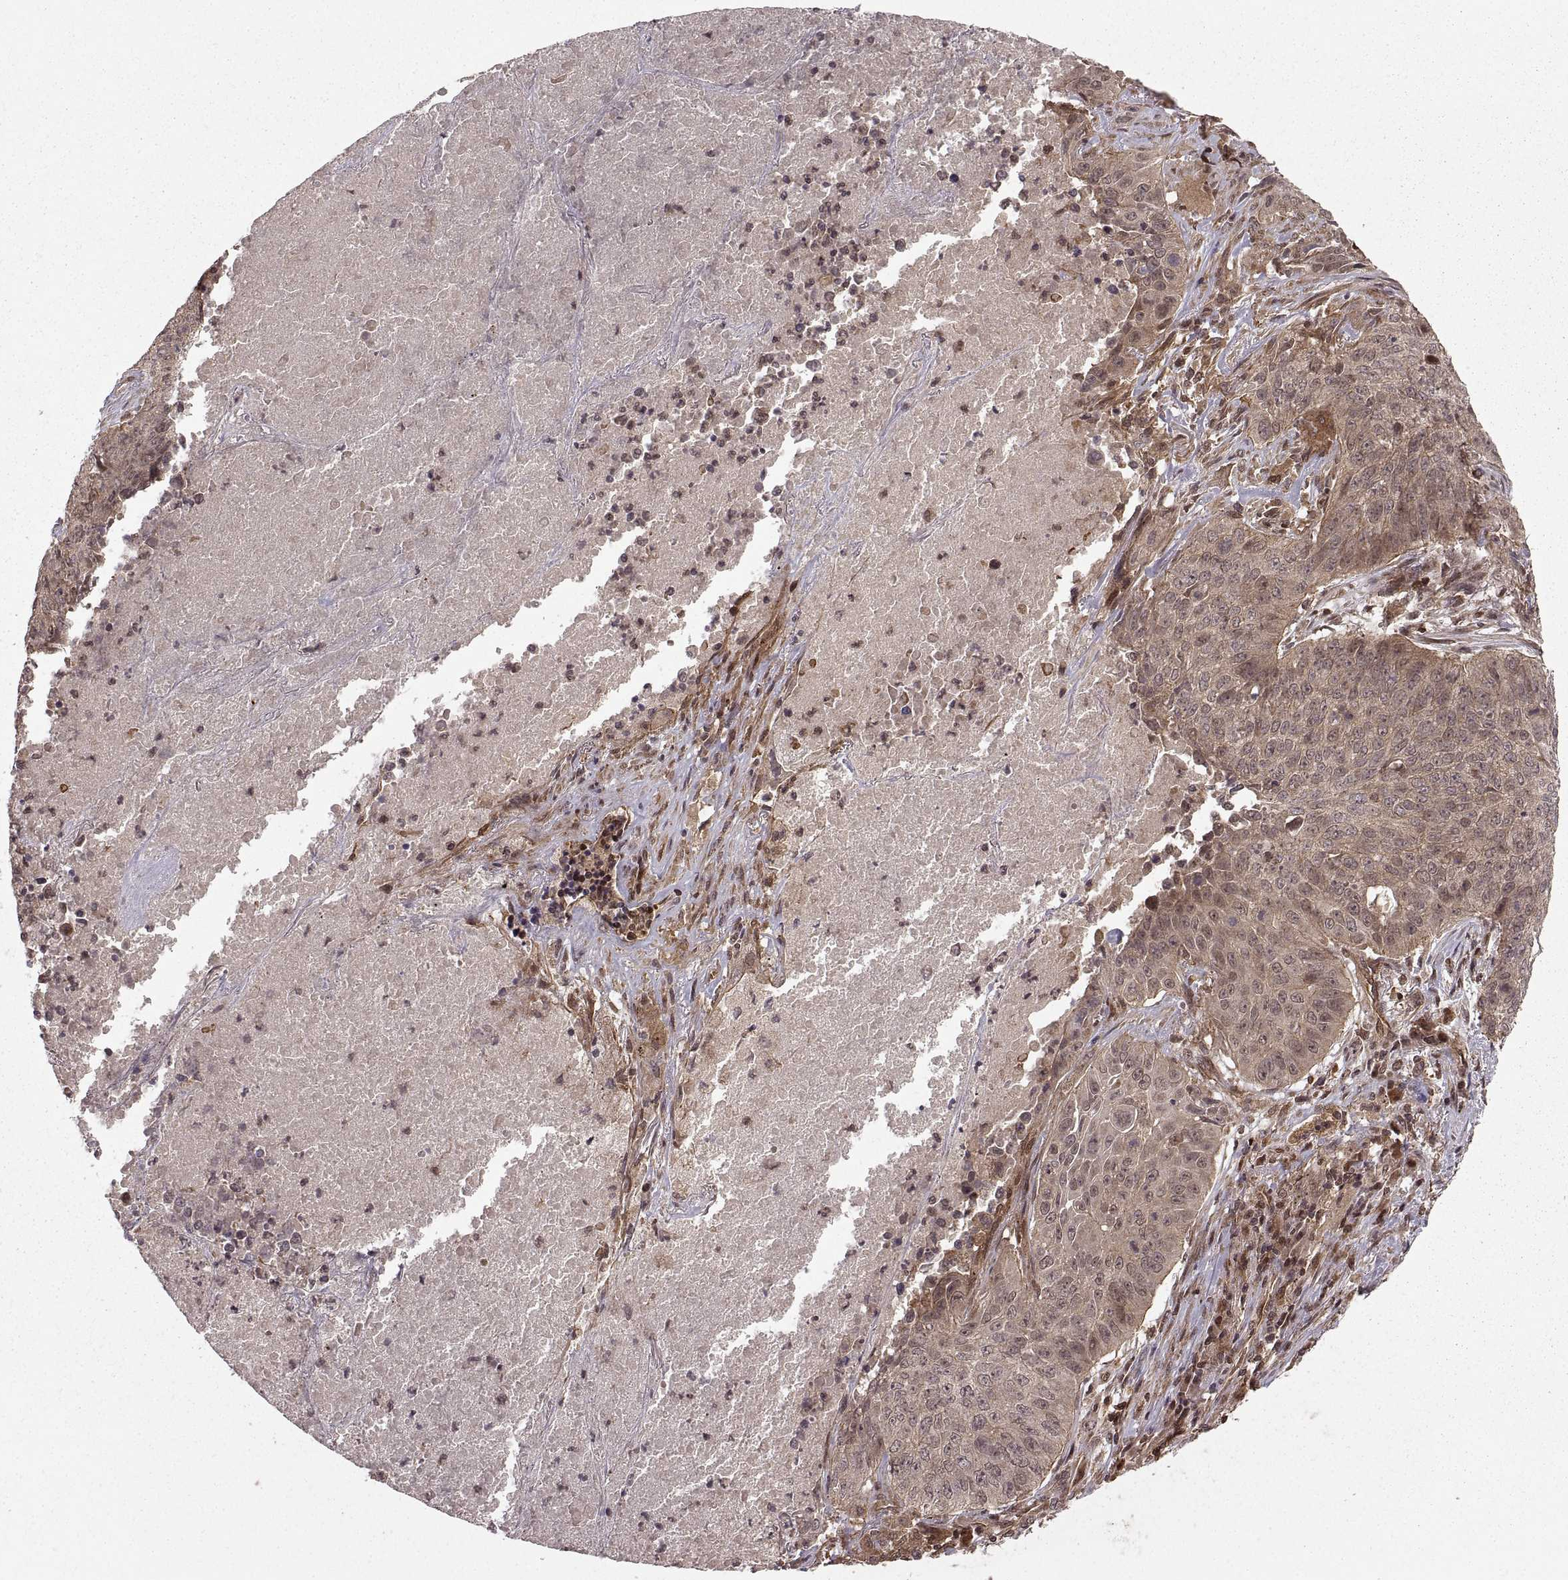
{"staining": {"intensity": "weak", "quantity": ">75%", "location": "cytoplasmic/membranous"}, "tissue": "lung cancer", "cell_type": "Tumor cells", "image_type": "cancer", "snomed": [{"axis": "morphology", "description": "Normal tissue, NOS"}, {"axis": "morphology", "description": "Squamous cell carcinoma, NOS"}, {"axis": "topography", "description": "Bronchus"}, {"axis": "topography", "description": "Lung"}], "caption": "A high-resolution image shows IHC staining of squamous cell carcinoma (lung), which exhibits weak cytoplasmic/membranous positivity in about >75% of tumor cells.", "gene": "DEDD", "patient": {"sex": "male", "age": 64}}